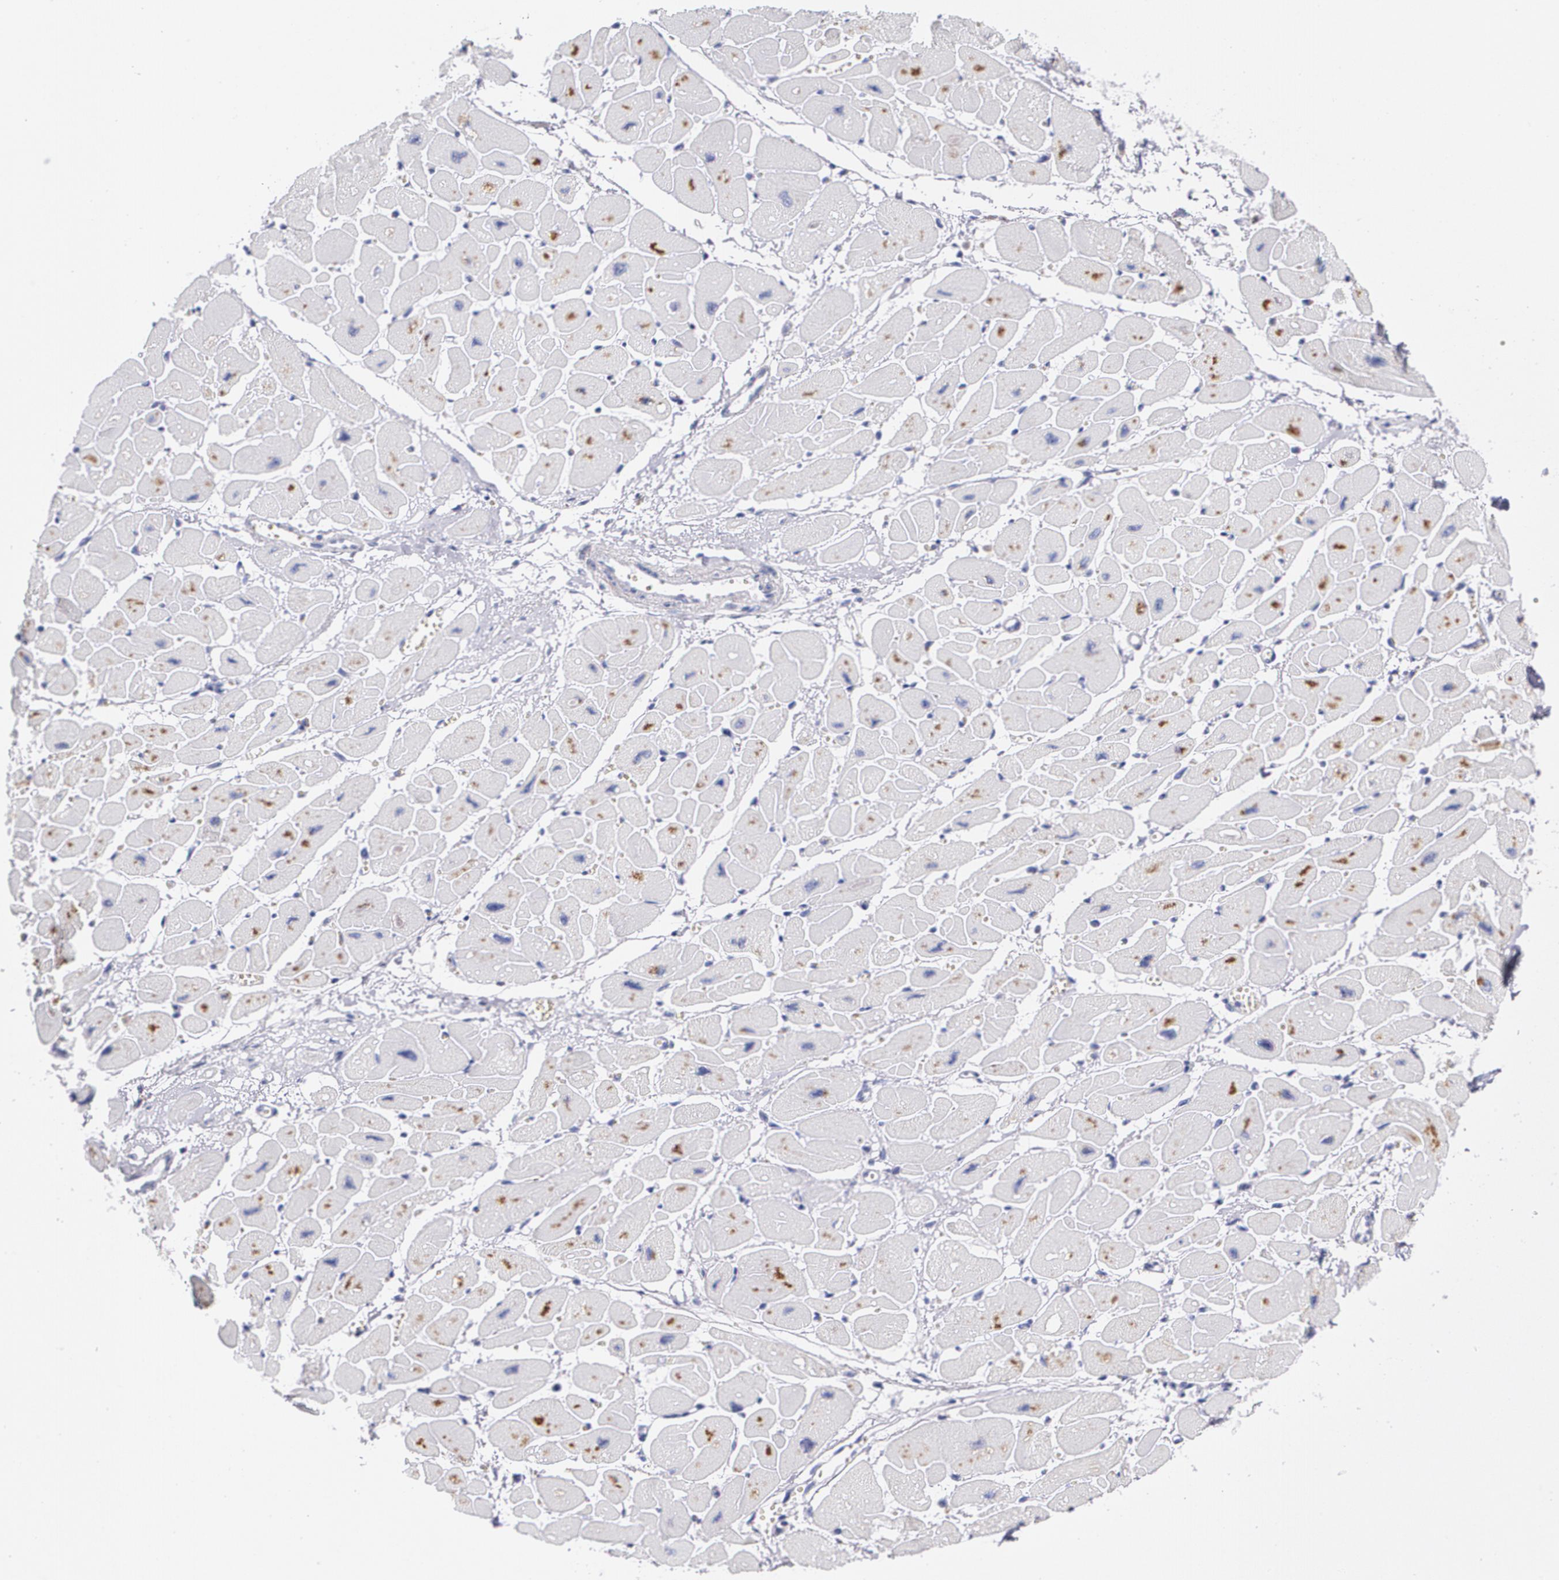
{"staining": {"intensity": "moderate", "quantity": "<25%", "location": "cytoplasmic/membranous"}, "tissue": "heart muscle", "cell_type": "Cardiomyocytes", "image_type": "normal", "snomed": [{"axis": "morphology", "description": "Normal tissue, NOS"}, {"axis": "topography", "description": "Heart"}], "caption": "A brown stain labels moderate cytoplasmic/membranous staining of a protein in cardiomyocytes of benign human heart muscle.", "gene": "HMMR", "patient": {"sex": "female", "age": 54}}